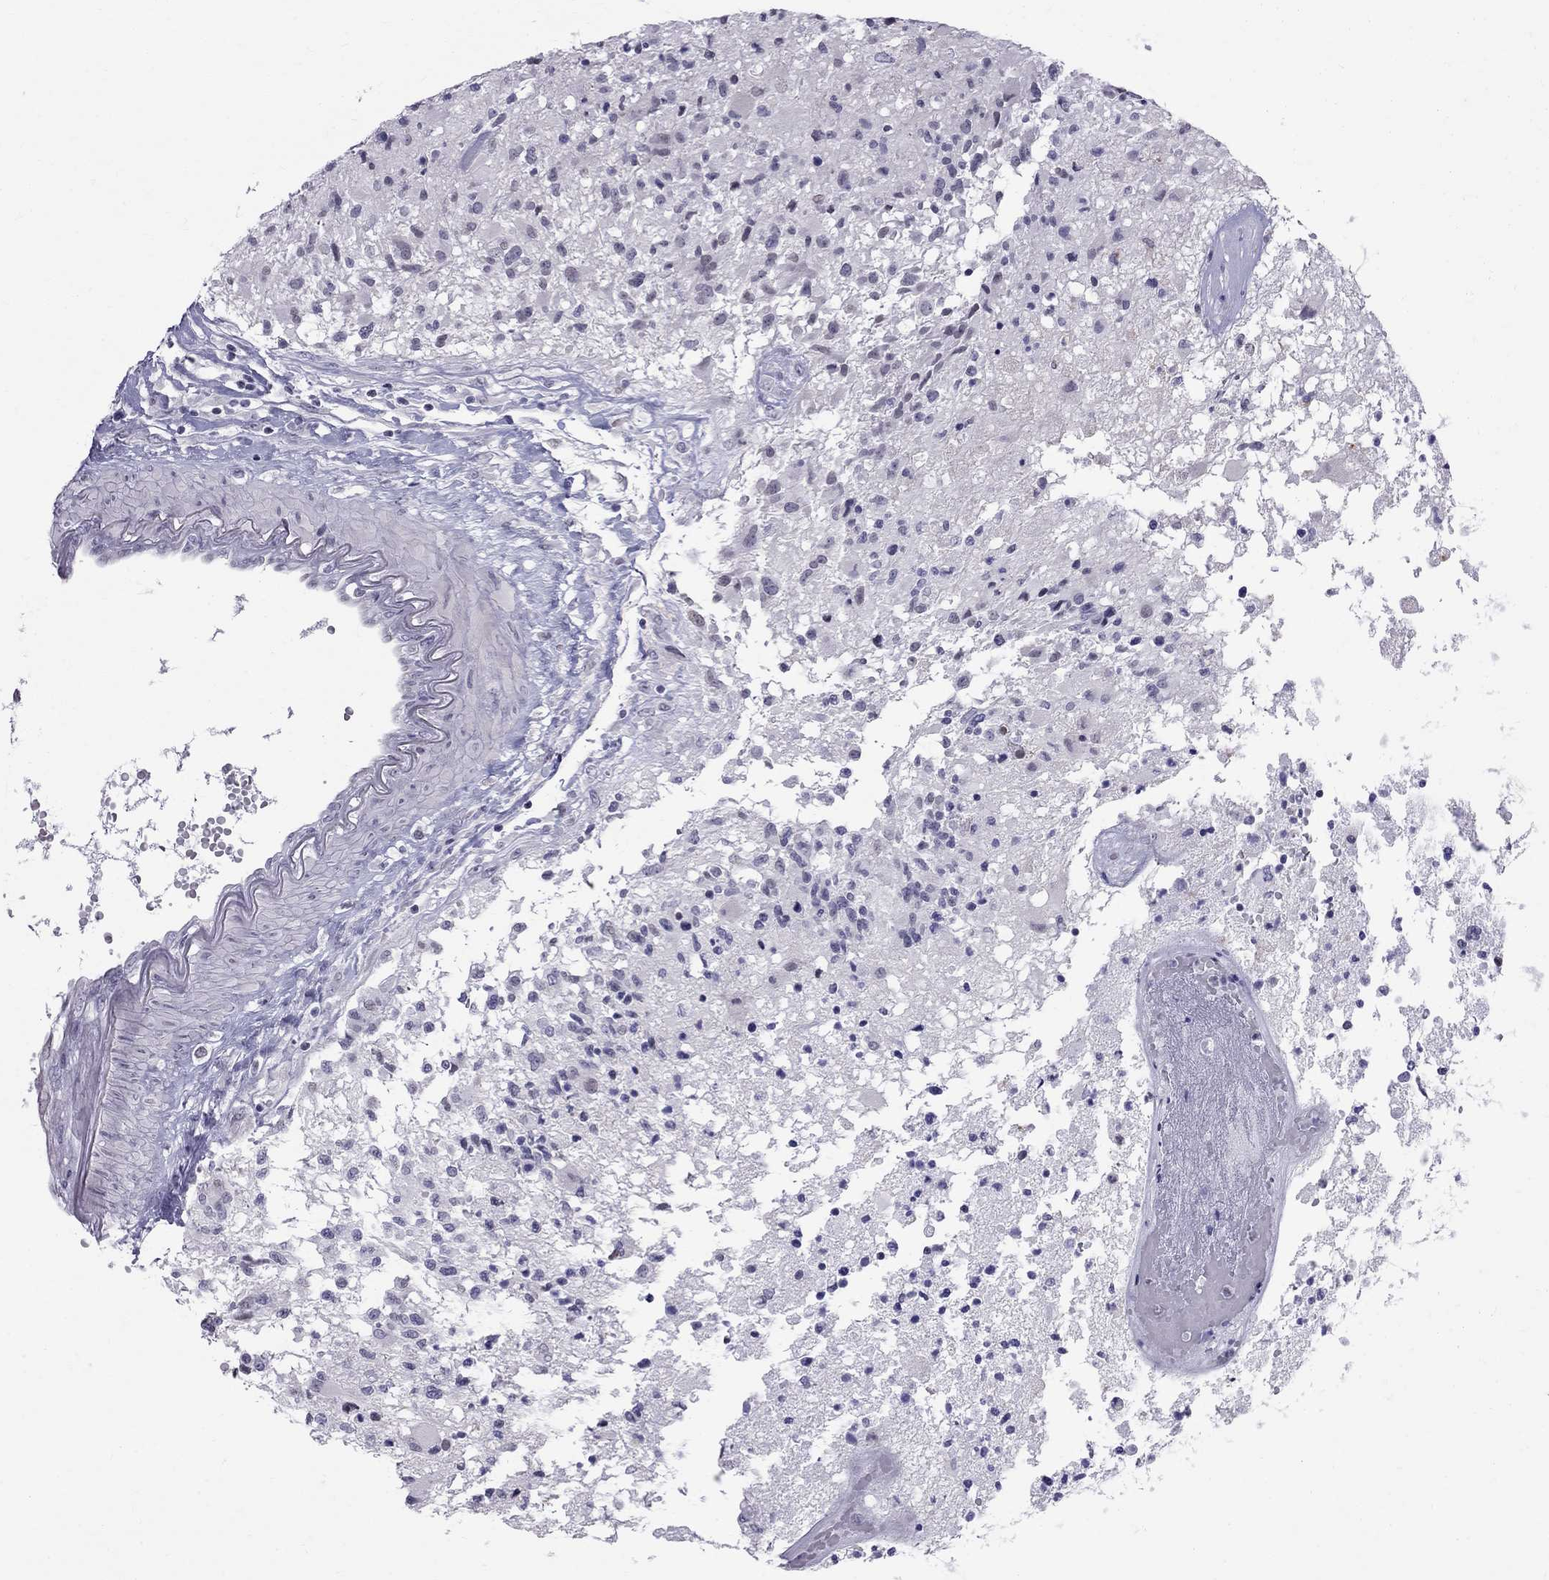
{"staining": {"intensity": "negative", "quantity": "none", "location": "none"}, "tissue": "glioma", "cell_type": "Tumor cells", "image_type": "cancer", "snomed": [{"axis": "morphology", "description": "Glioma, malignant, High grade"}, {"axis": "topography", "description": "Brain"}], "caption": "High-grade glioma (malignant) stained for a protein using immunohistochemistry (IHC) reveals no staining tumor cells.", "gene": "MUC15", "patient": {"sex": "female", "age": 63}}